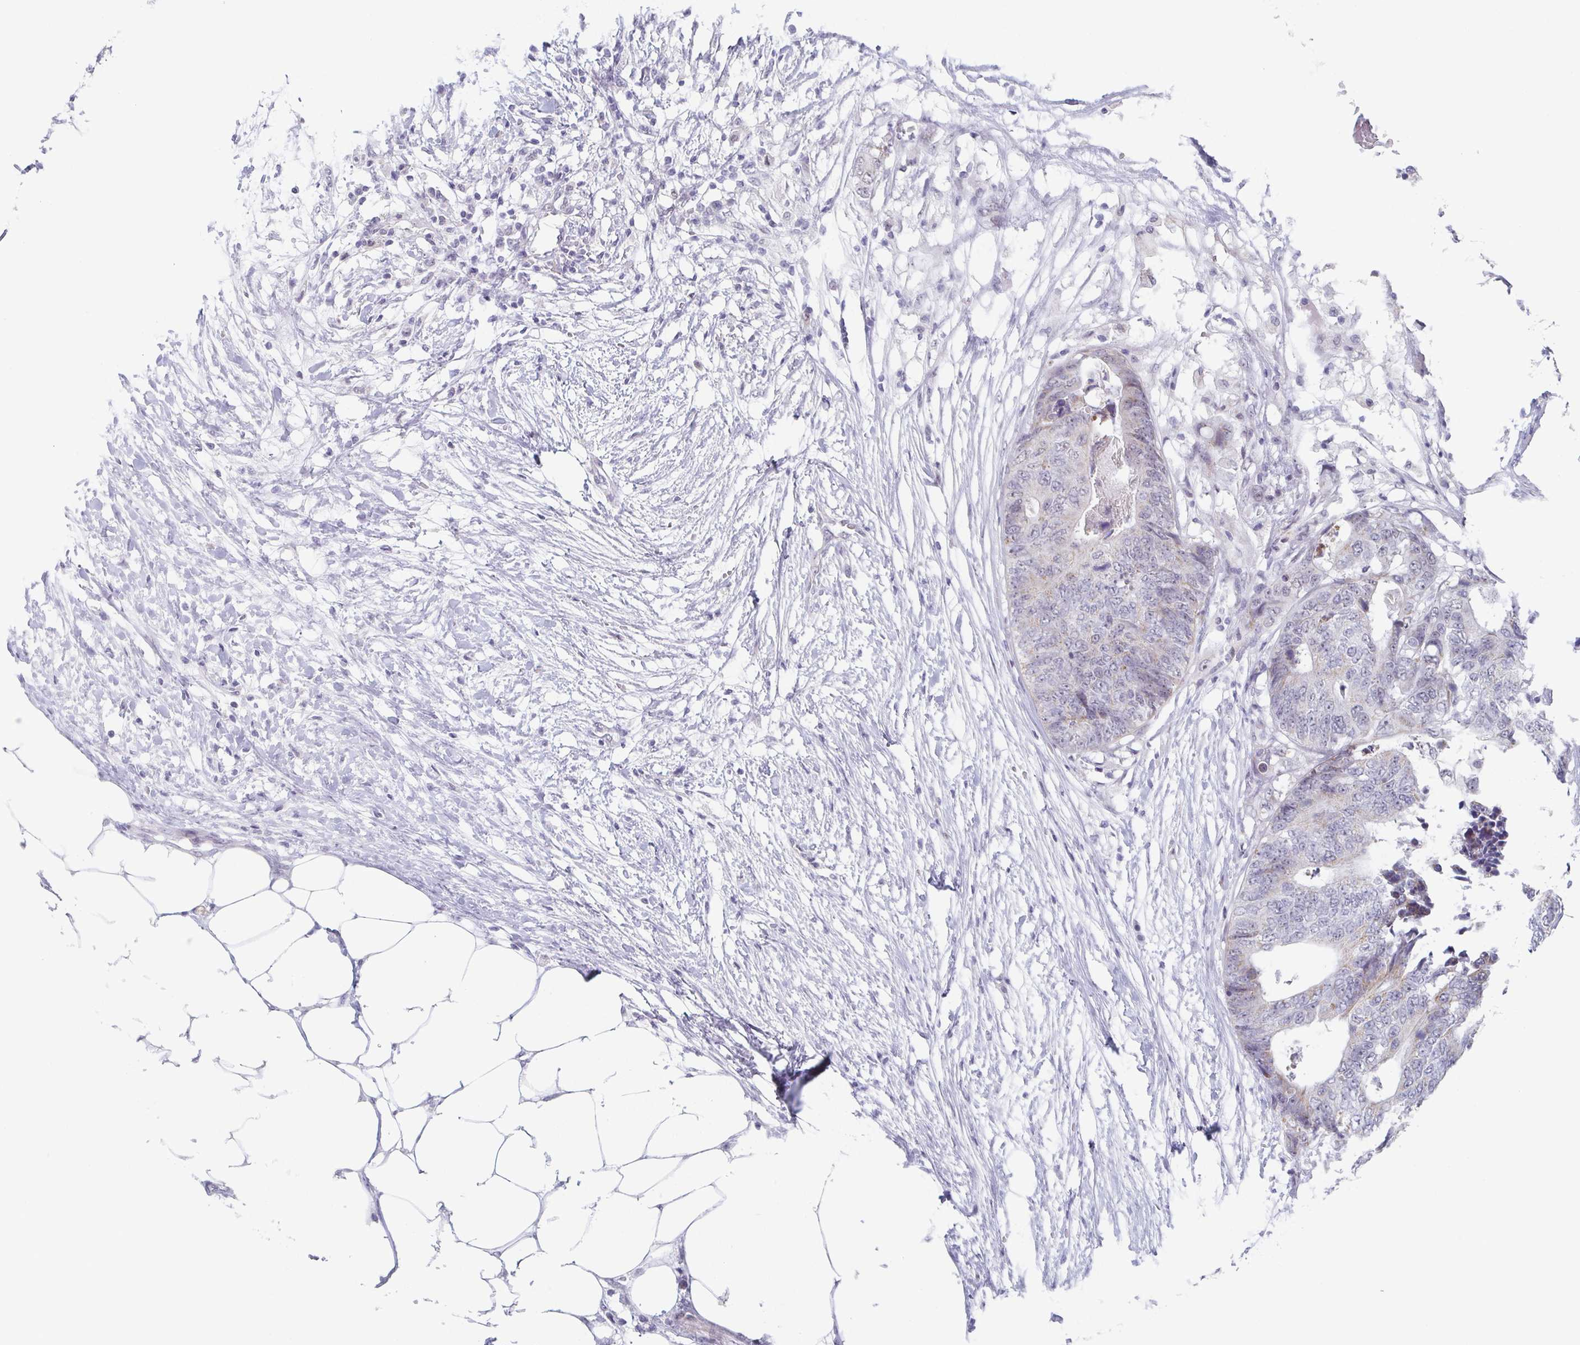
{"staining": {"intensity": "negative", "quantity": "none", "location": "none"}, "tissue": "colorectal cancer", "cell_type": "Tumor cells", "image_type": "cancer", "snomed": [{"axis": "morphology", "description": "Adenocarcinoma, NOS"}, {"axis": "topography", "description": "Colon"}], "caption": "Histopathology image shows no significant protein staining in tumor cells of colorectal cancer.", "gene": "EXOSC7", "patient": {"sex": "female", "age": 48}}